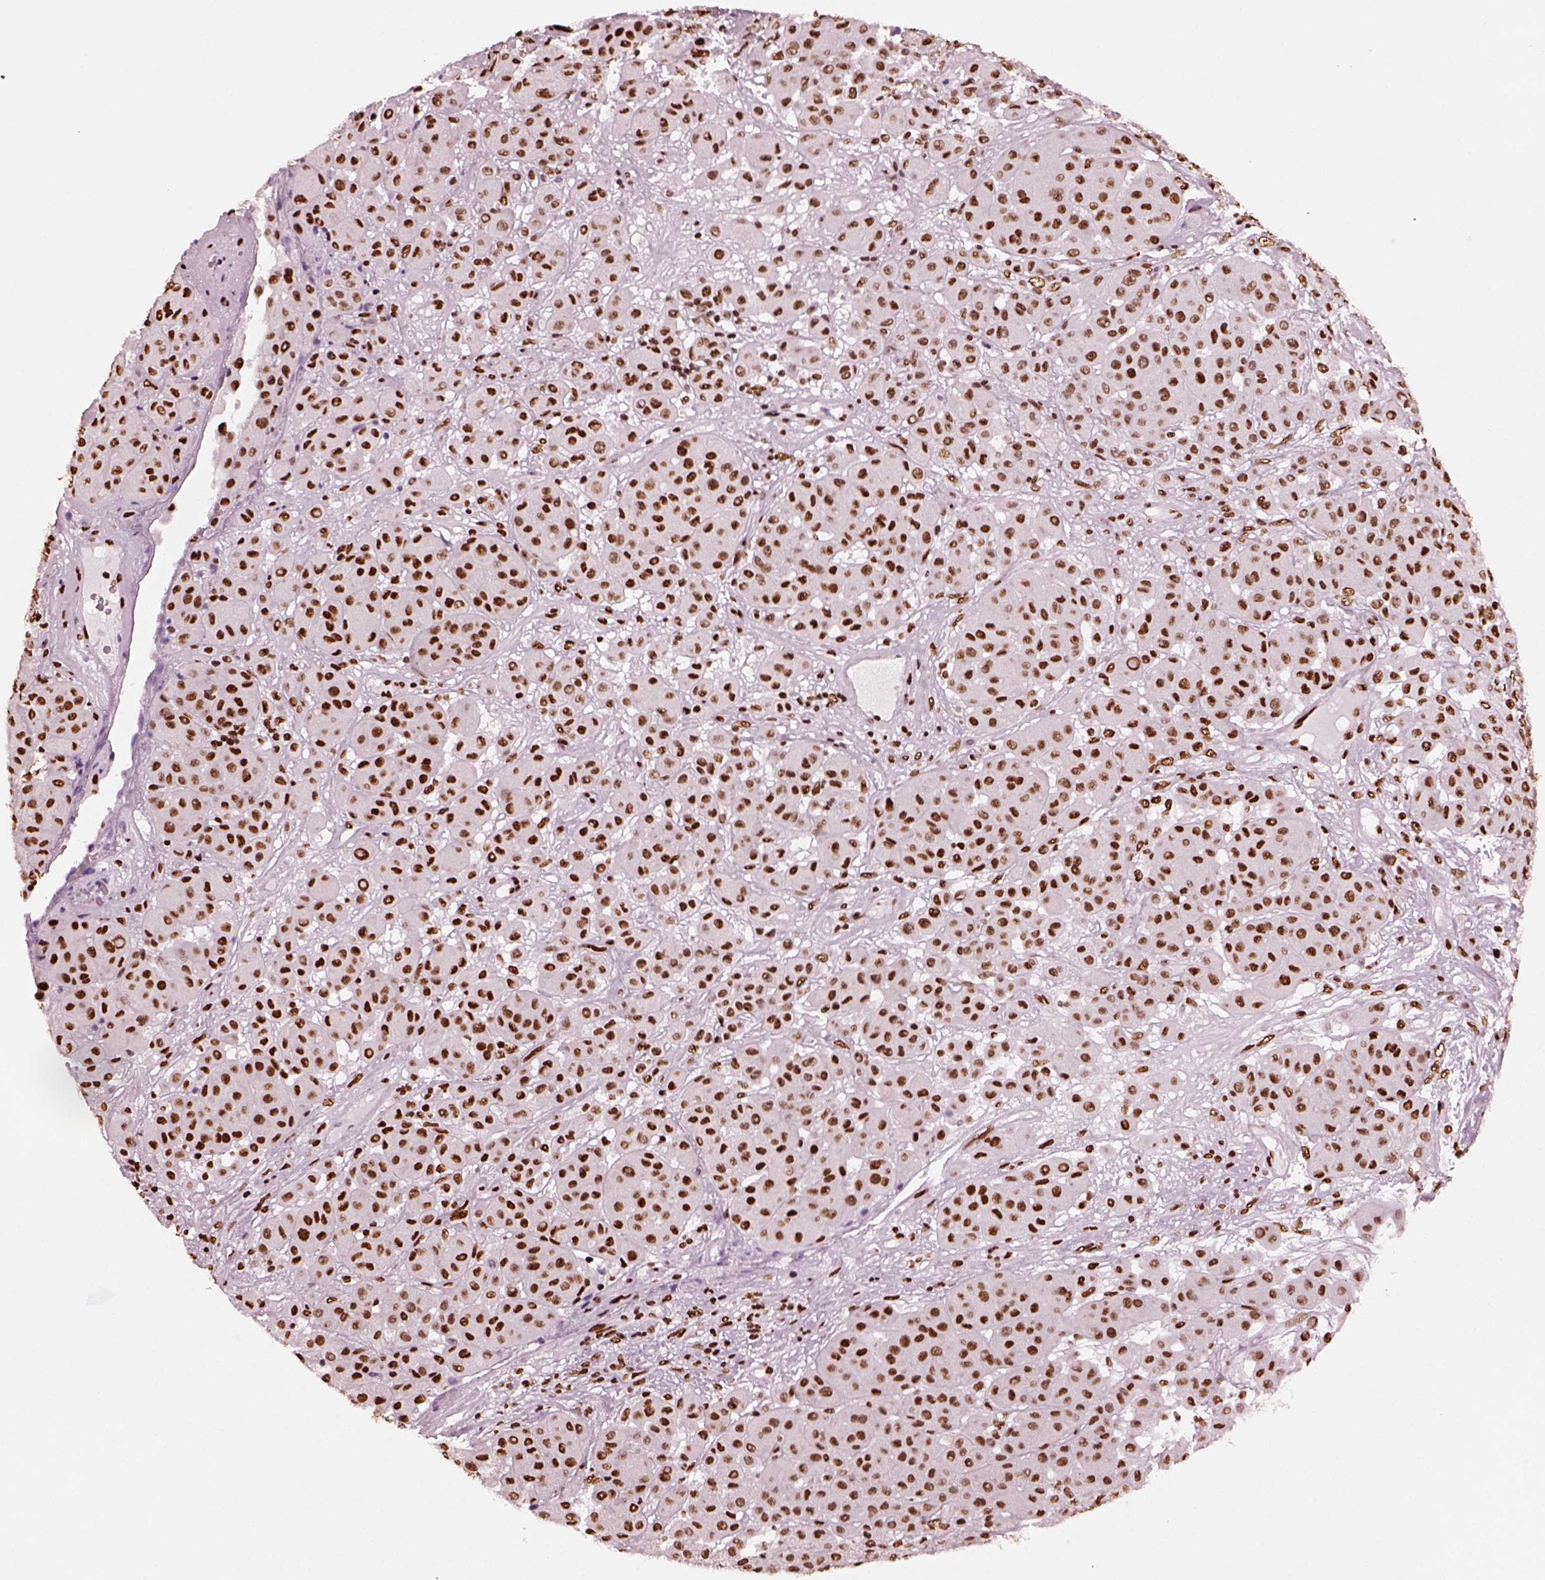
{"staining": {"intensity": "strong", "quantity": ">75%", "location": "nuclear"}, "tissue": "melanoma", "cell_type": "Tumor cells", "image_type": "cancer", "snomed": [{"axis": "morphology", "description": "Malignant melanoma, Metastatic site"}, {"axis": "topography", "description": "Smooth muscle"}], "caption": "This micrograph exhibits melanoma stained with IHC to label a protein in brown. The nuclear of tumor cells show strong positivity for the protein. Nuclei are counter-stained blue.", "gene": "CBFA2T3", "patient": {"sex": "male", "age": 41}}